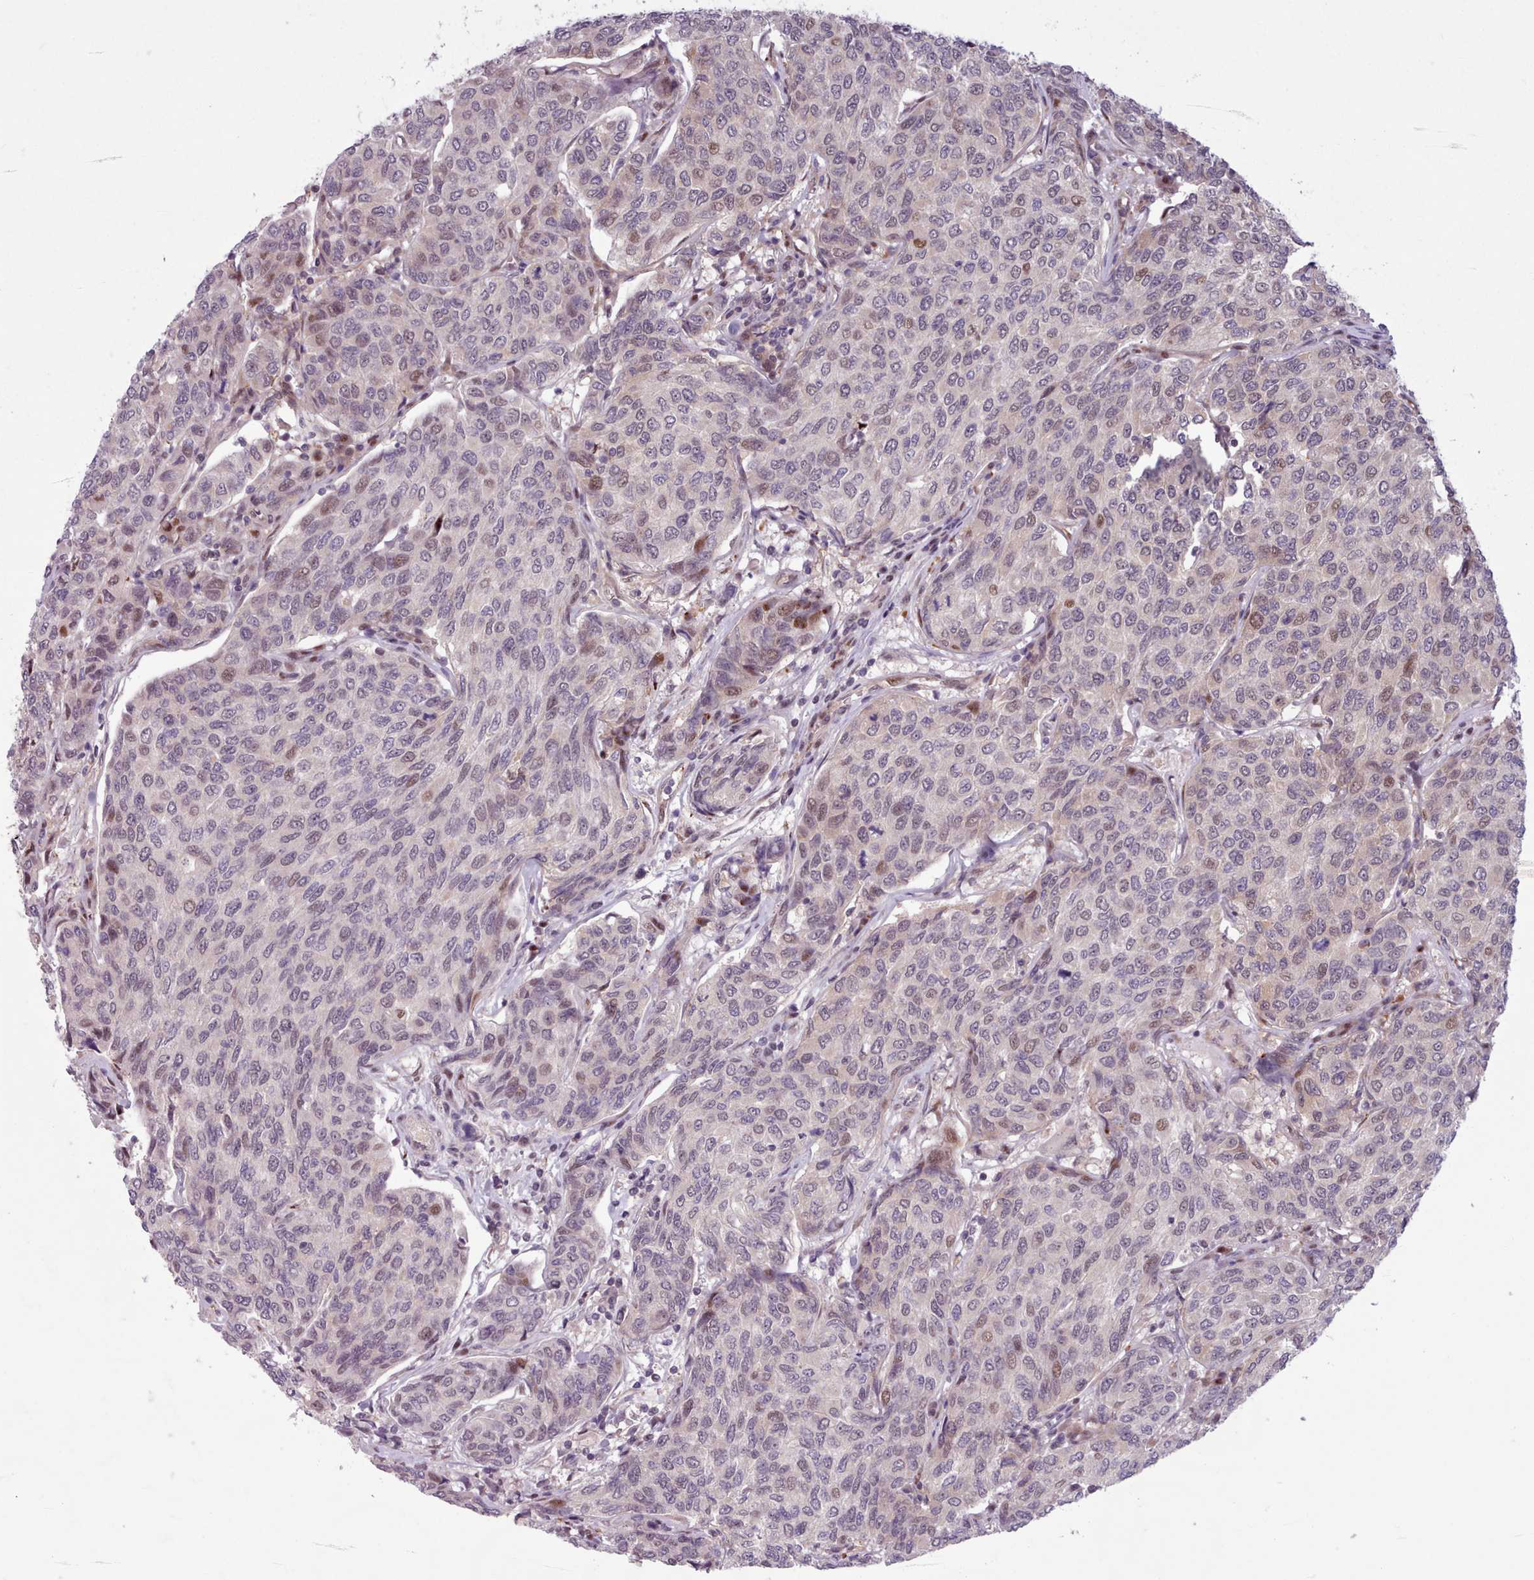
{"staining": {"intensity": "weak", "quantity": "25%-75%", "location": "nuclear"}, "tissue": "breast cancer", "cell_type": "Tumor cells", "image_type": "cancer", "snomed": [{"axis": "morphology", "description": "Duct carcinoma"}, {"axis": "topography", "description": "Breast"}], "caption": "This histopathology image exhibits infiltrating ductal carcinoma (breast) stained with immunohistochemistry (IHC) to label a protein in brown. The nuclear of tumor cells show weak positivity for the protein. Nuclei are counter-stained blue.", "gene": "KBTBD7", "patient": {"sex": "female", "age": 55}}